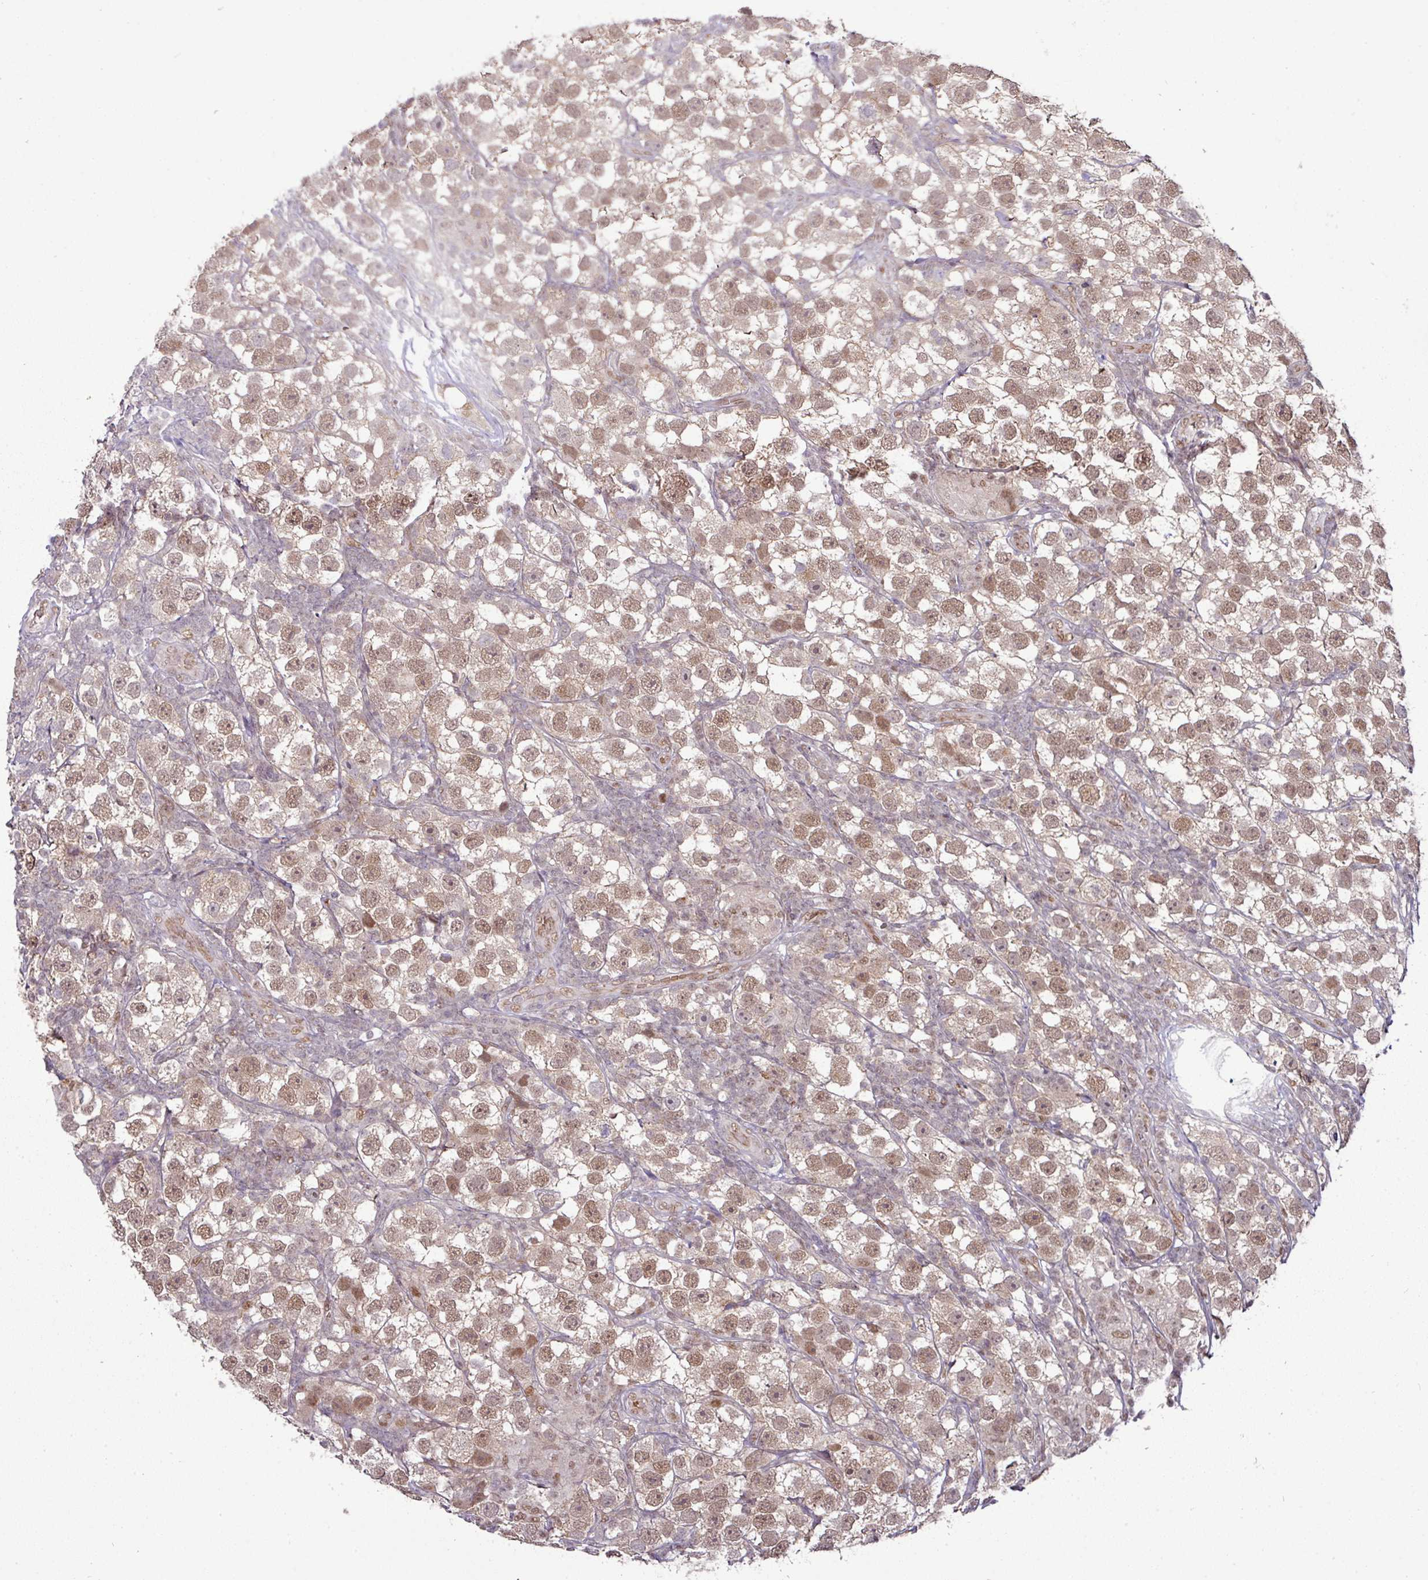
{"staining": {"intensity": "moderate", "quantity": ">75%", "location": "nuclear"}, "tissue": "testis cancer", "cell_type": "Tumor cells", "image_type": "cancer", "snomed": [{"axis": "morphology", "description": "Seminoma, NOS"}, {"axis": "topography", "description": "Testis"}], "caption": "Human testis cancer (seminoma) stained with a protein marker demonstrates moderate staining in tumor cells.", "gene": "CIC", "patient": {"sex": "male", "age": 26}}